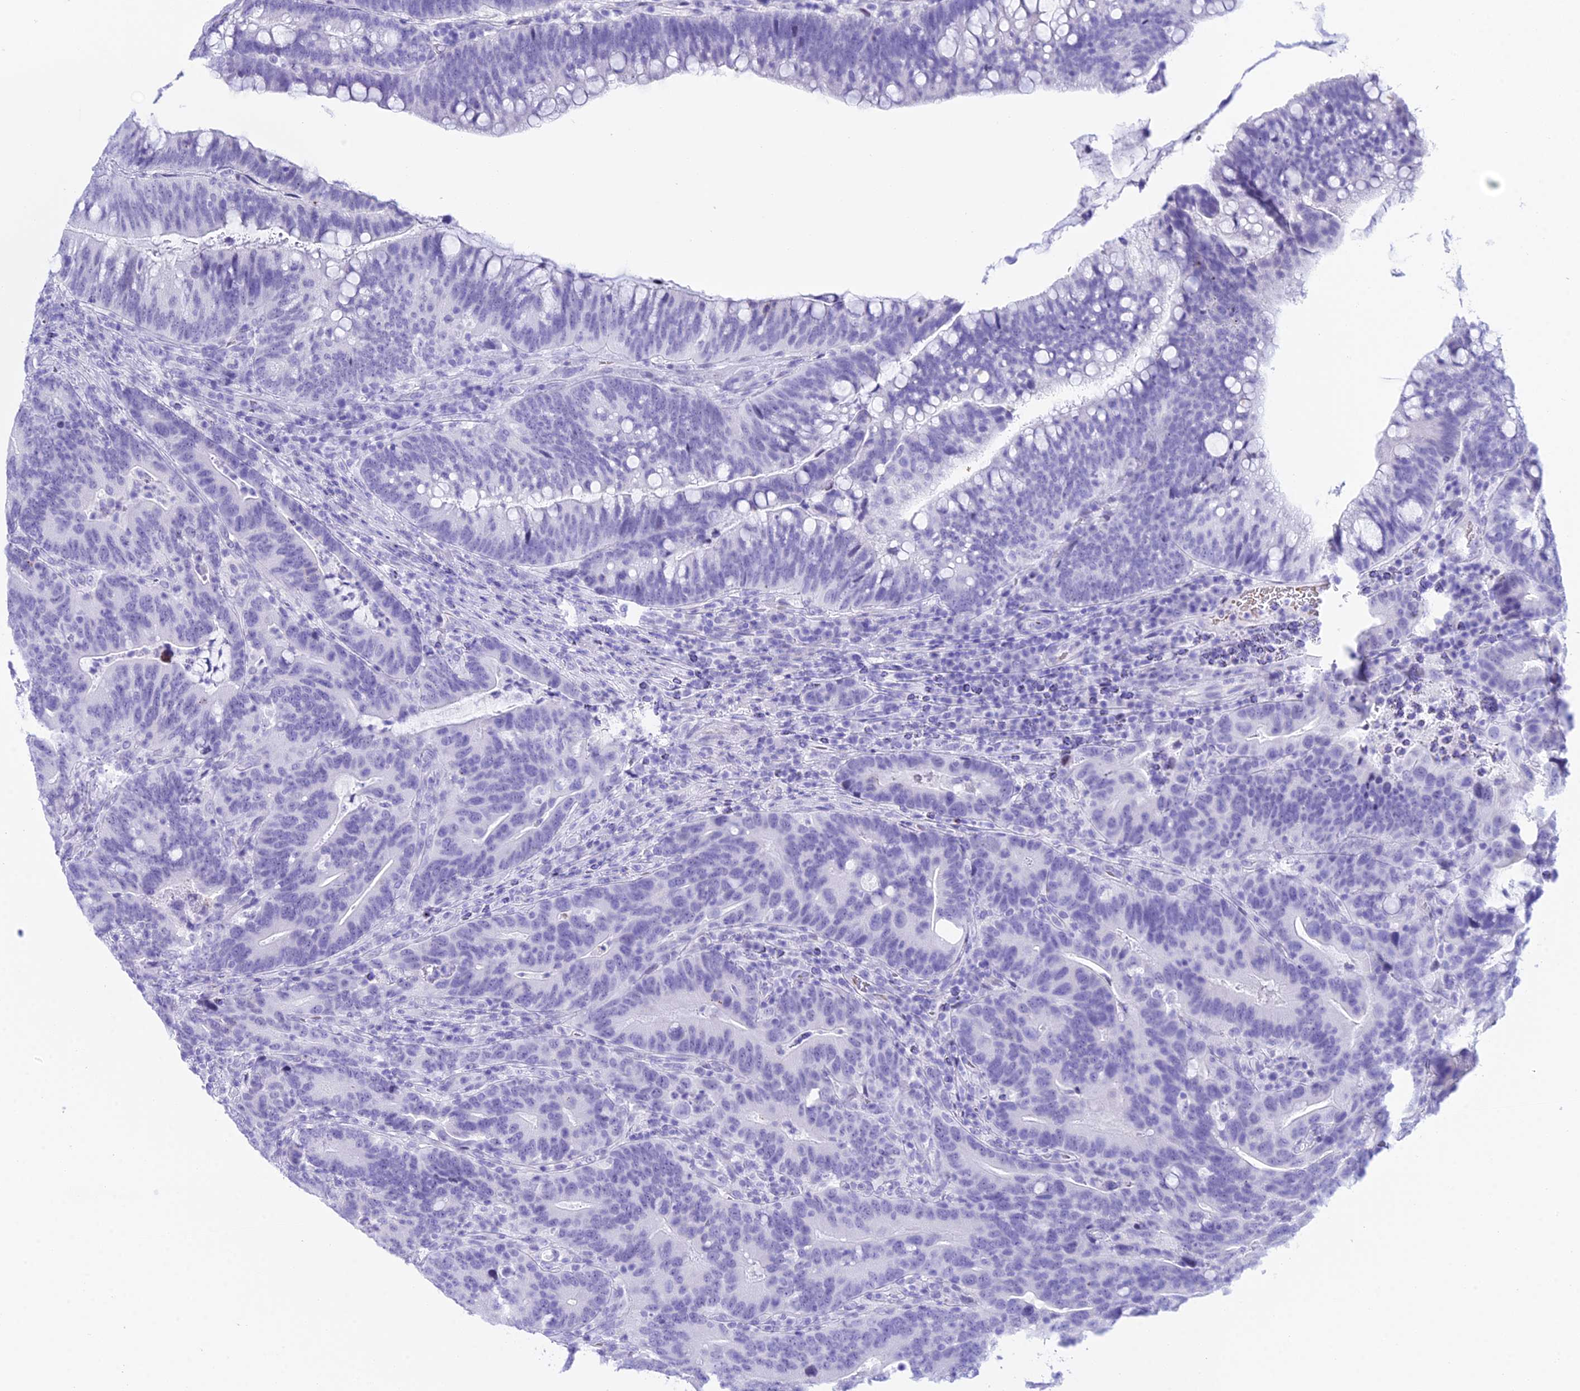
{"staining": {"intensity": "negative", "quantity": "none", "location": "none"}, "tissue": "colorectal cancer", "cell_type": "Tumor cells", "image_type": "cancer", "snomed": [{"axis": "morphology", "description": "Adenocarcinoma, NOS"}, {"axis": "topography", "description": "Colon"}], "caption": "This image is of colorectal adenocarcinoma stained with IHC to label a protein in brown with the nuclei are counter-stained blue. There is no positivity in tumor cells.", "gene": "RNPS1", "patient": {"sex": "female", "age": 66}}